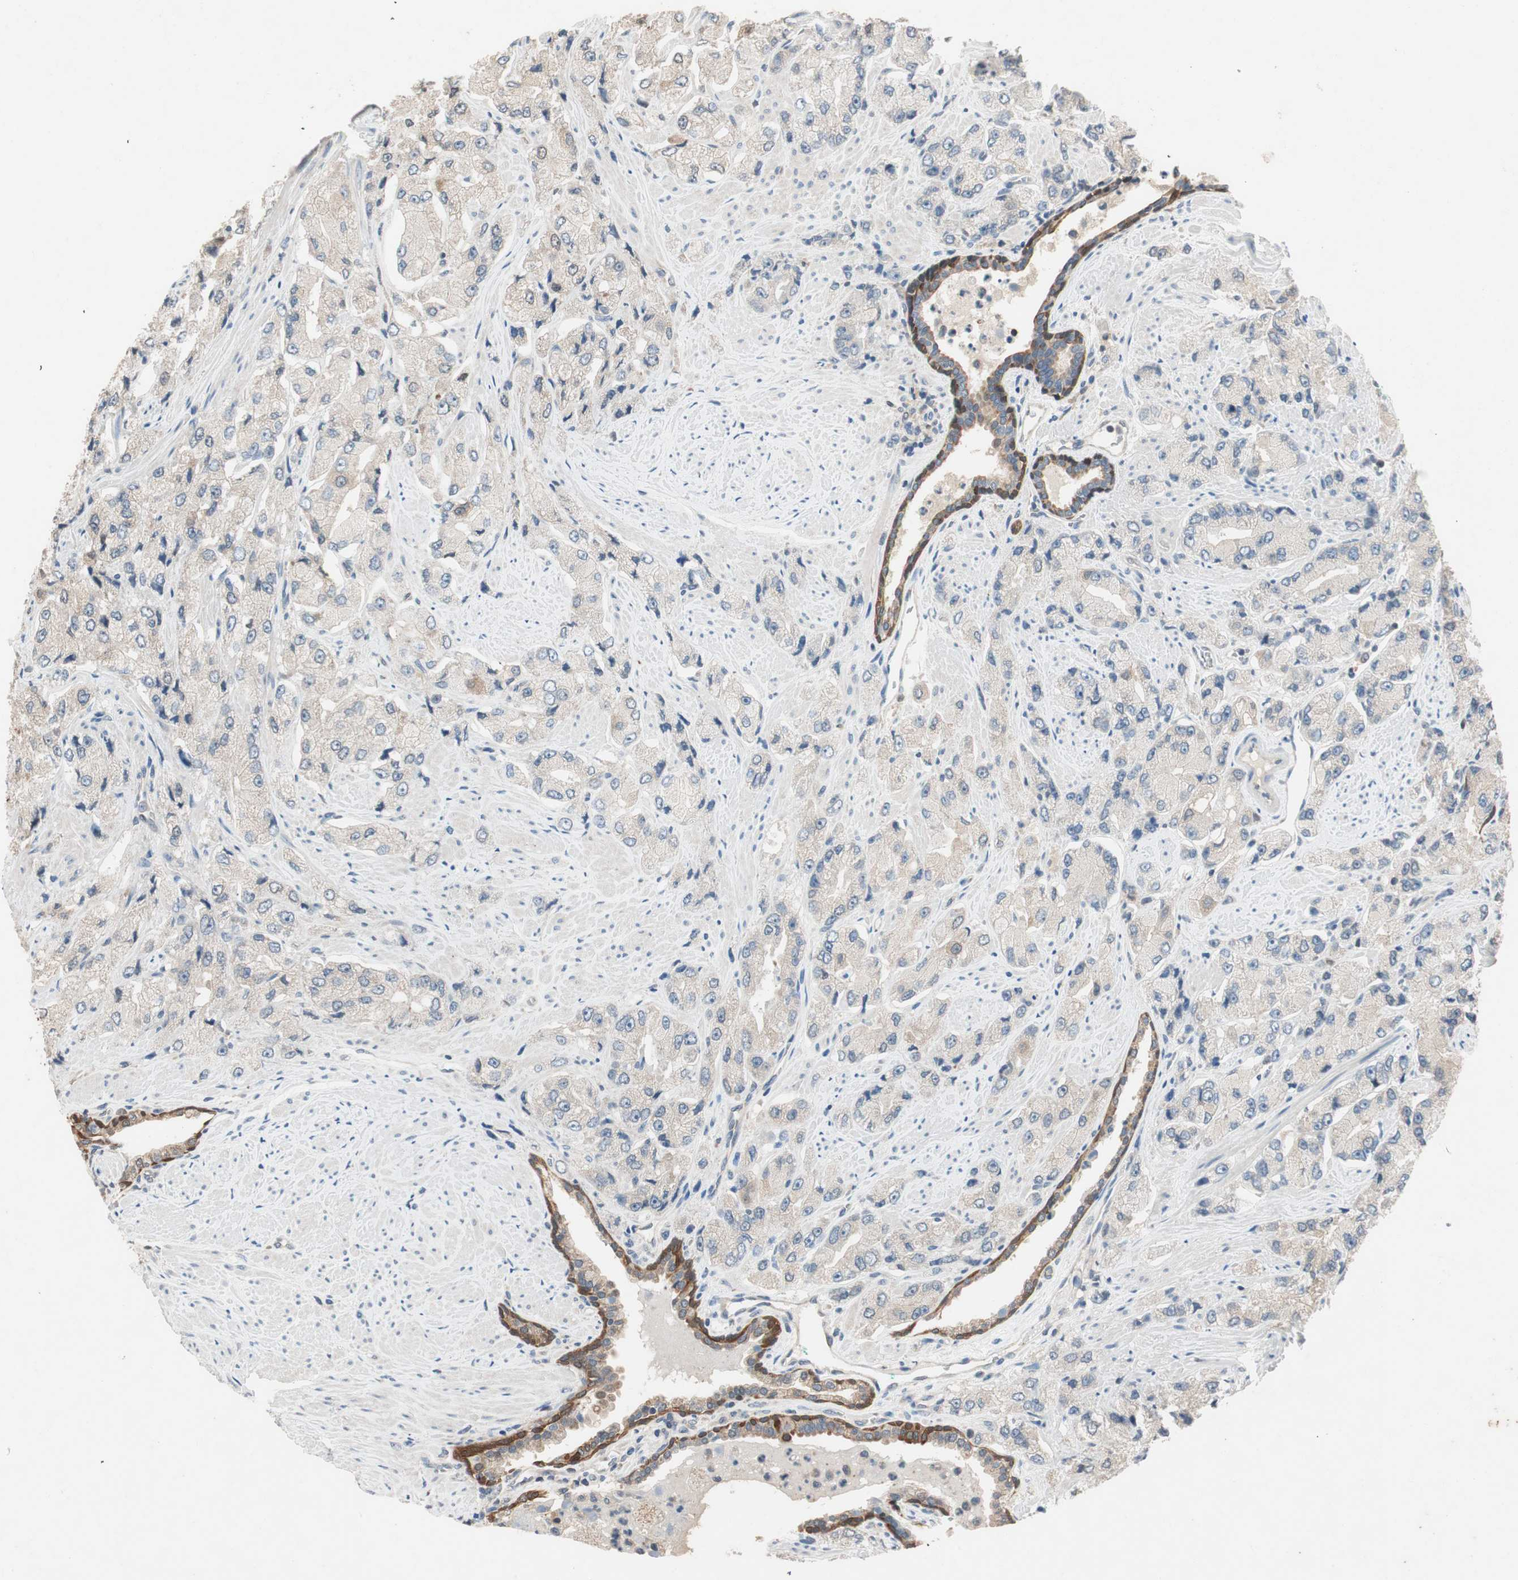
{"staining": {"intensity": "negative", "quantity": "none", "location": "none"}, "tissue": "prostate cancer", "cell_type": "Tumor cells", "image_type": "cancer", "snomed": [{"axis": "morphology", "description": "Adenocarcinoma, High grade"}, {"axis": "topography", "description": "Prostate"}], "caption": "Micrograph shows no significant protein staining in tumor cells of adenocarcinoma (high-grade) (prostate). The staining was performed using DAB (3,3'-diaminobenzidine) to visualize the protein expression in brown, while the nuclei were stained in blue with hematoxylin (Magnification: 20x).", "gene": "SERPINB5", "patient": {"sex": "male", "age": 58}}